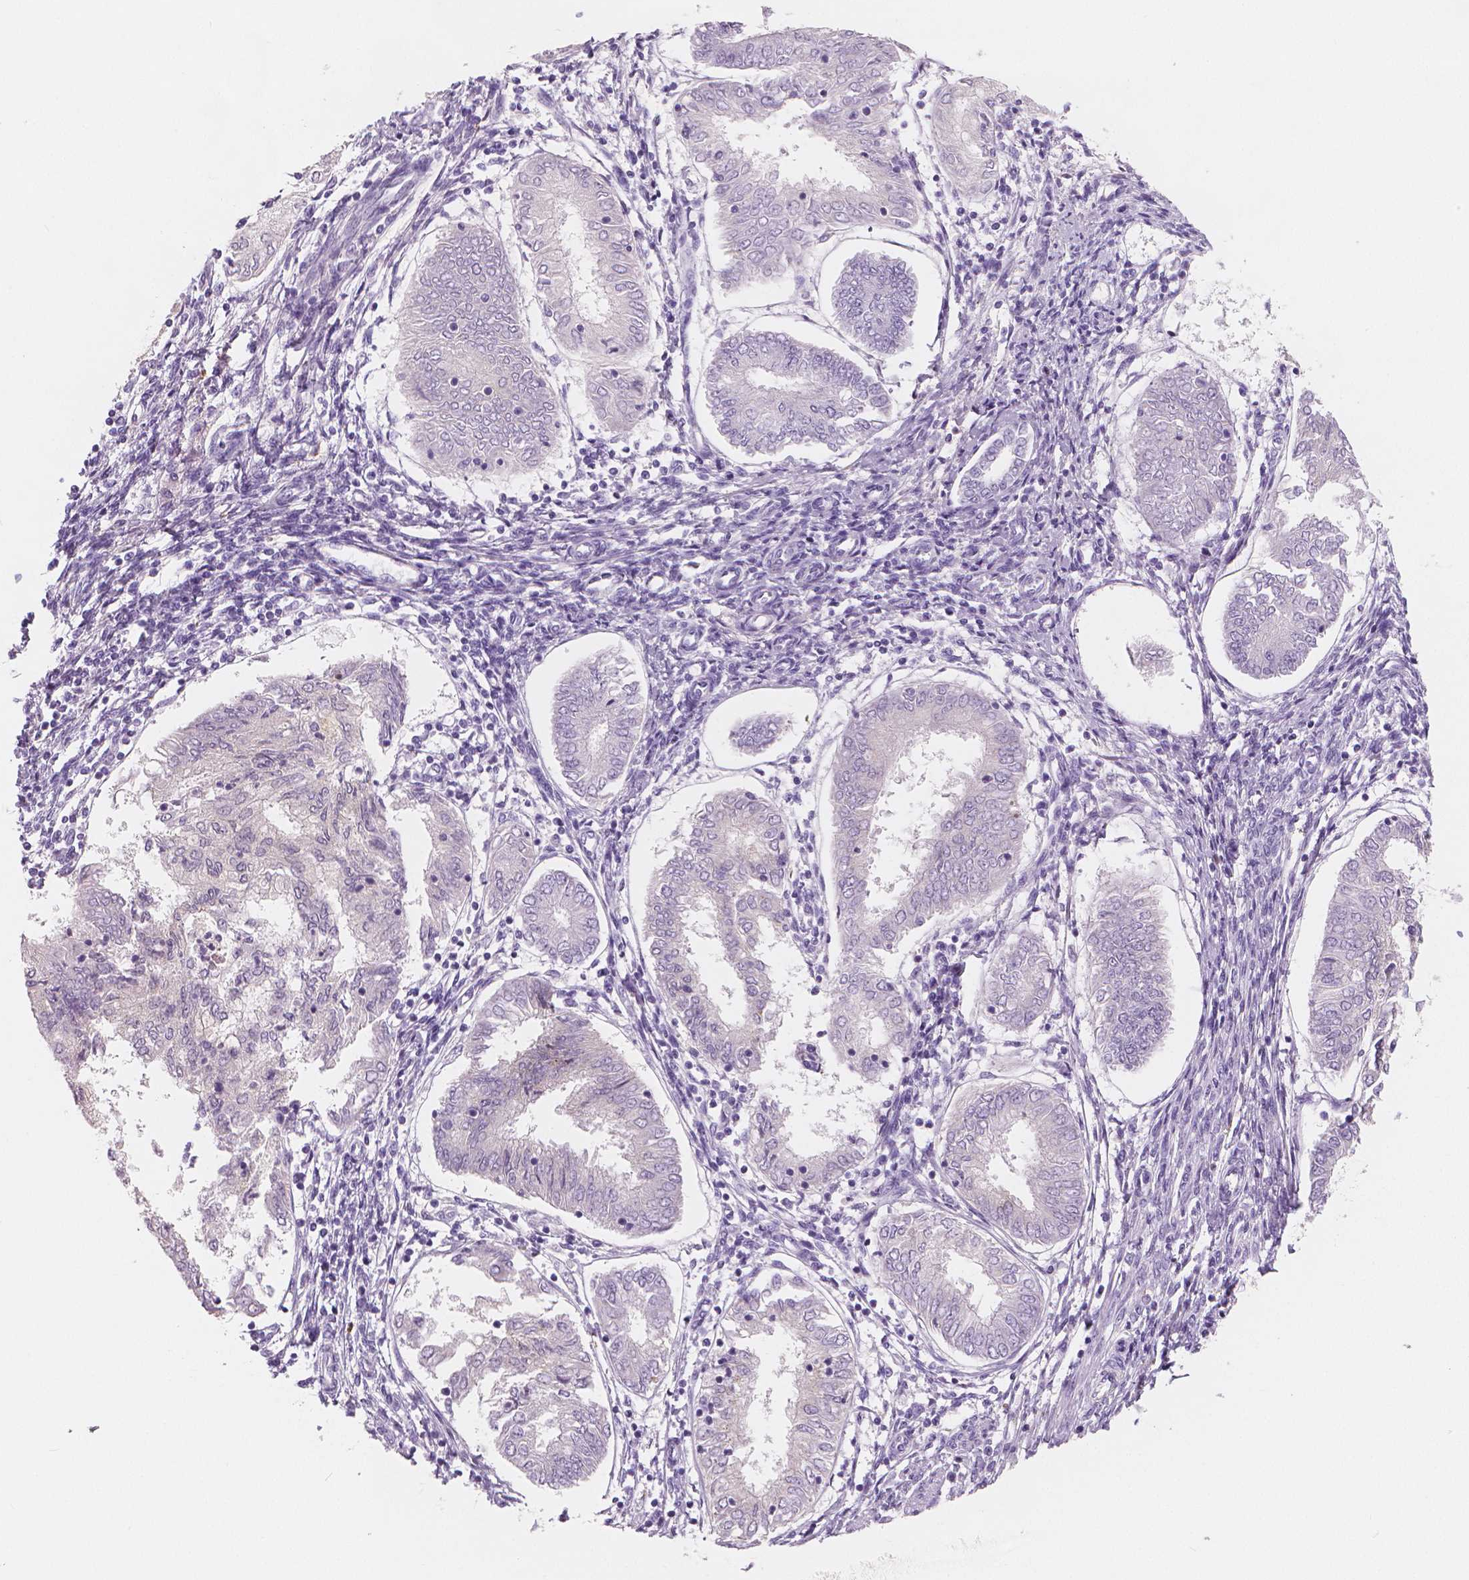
{"staining": {"intensity": "negative", "quantity": "none", "location": "none"}, "tissue": "endometrial cancer", "cell_type": "Tumor cells", "image_type": "cancer", "snomed": [{"axis": "morphology", "description": "Adenocarcinoma, NOS"}, {"axis": "topography", "description": "Endometrium"}], "caption": "Tumor cells are negative for brown protein staining in endometrial cancer (adenocarcinoma).", "gene": "APOA4", "patient": {"sex": "female", "age": 68}}